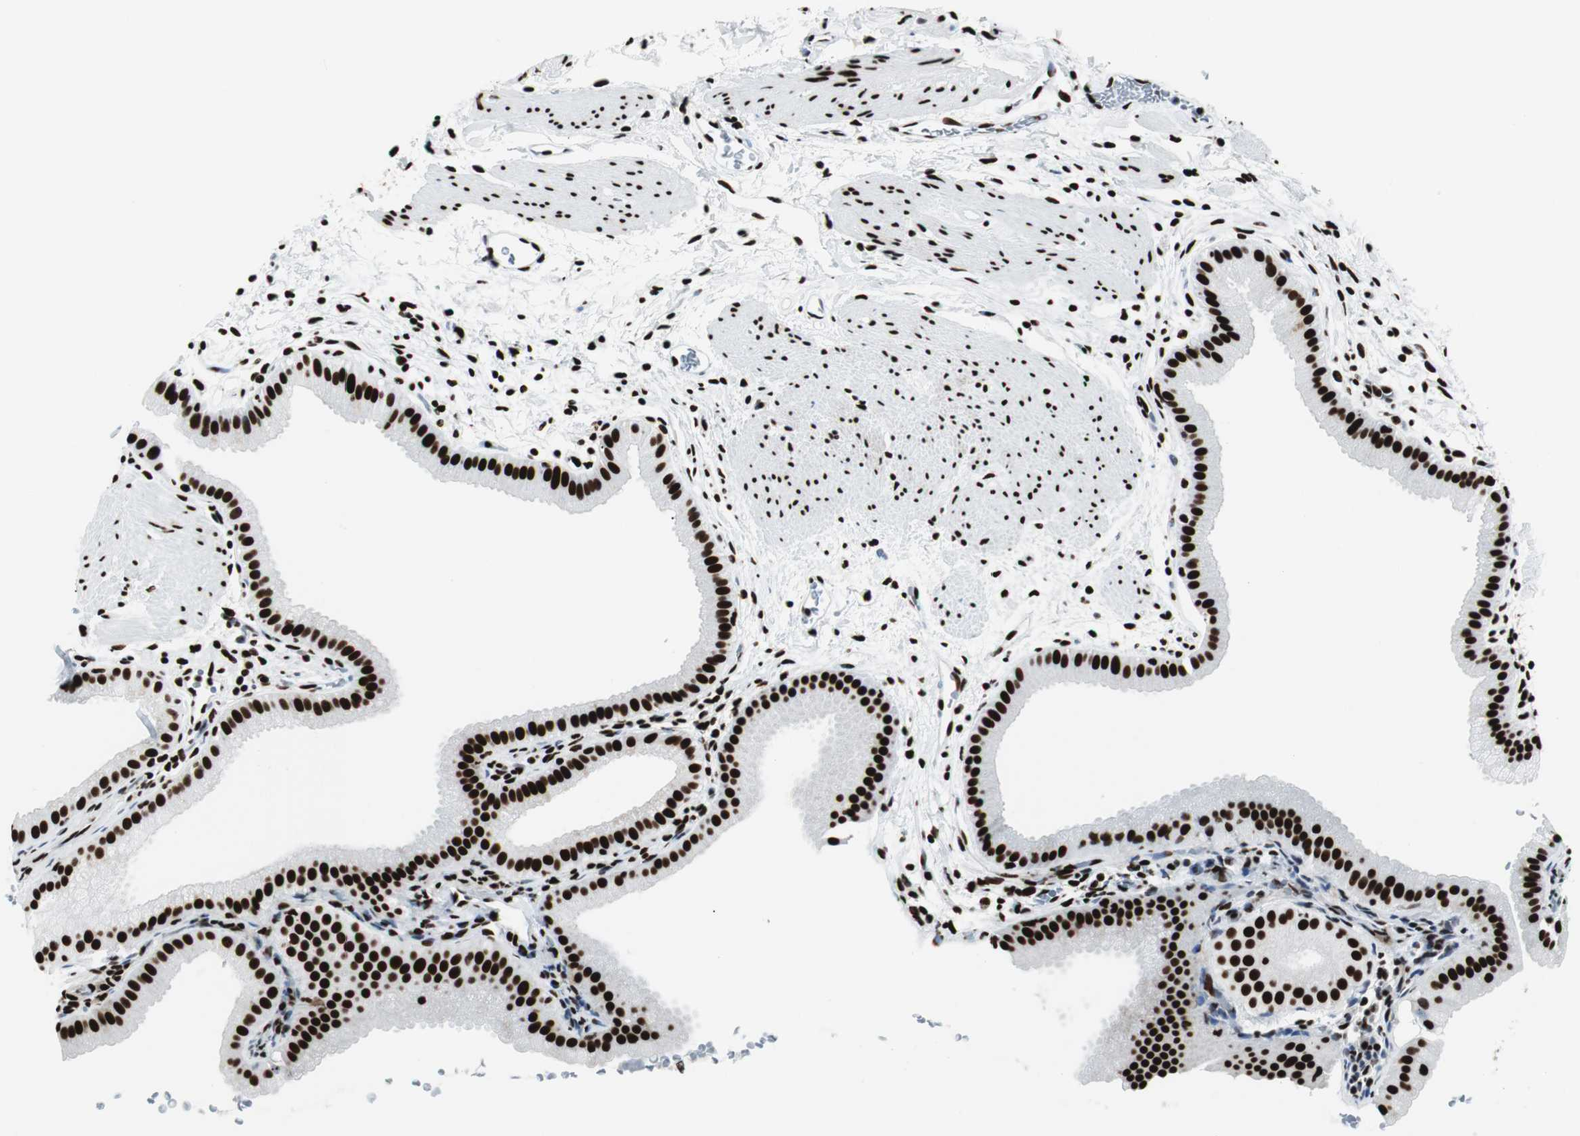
{"staining": {"intensity": "strong", "quantity": ">75%", "location": "nuclear"}, "tissue": "gallbladder", "cell_type": "Glandular cells", "image_type": "normal", "snomed": [{"axis": "morphology", "description": "Normal tissue, NOS"}, {"axis": "topography", "description": "Gallbladder"}], "caption": "A micrograph of human gallbladder stained for a protein demonstrates strong nuclear brown staining in glandular cells.", "gene": "NCL", "patient": {"sex": "female", "age": 64}}